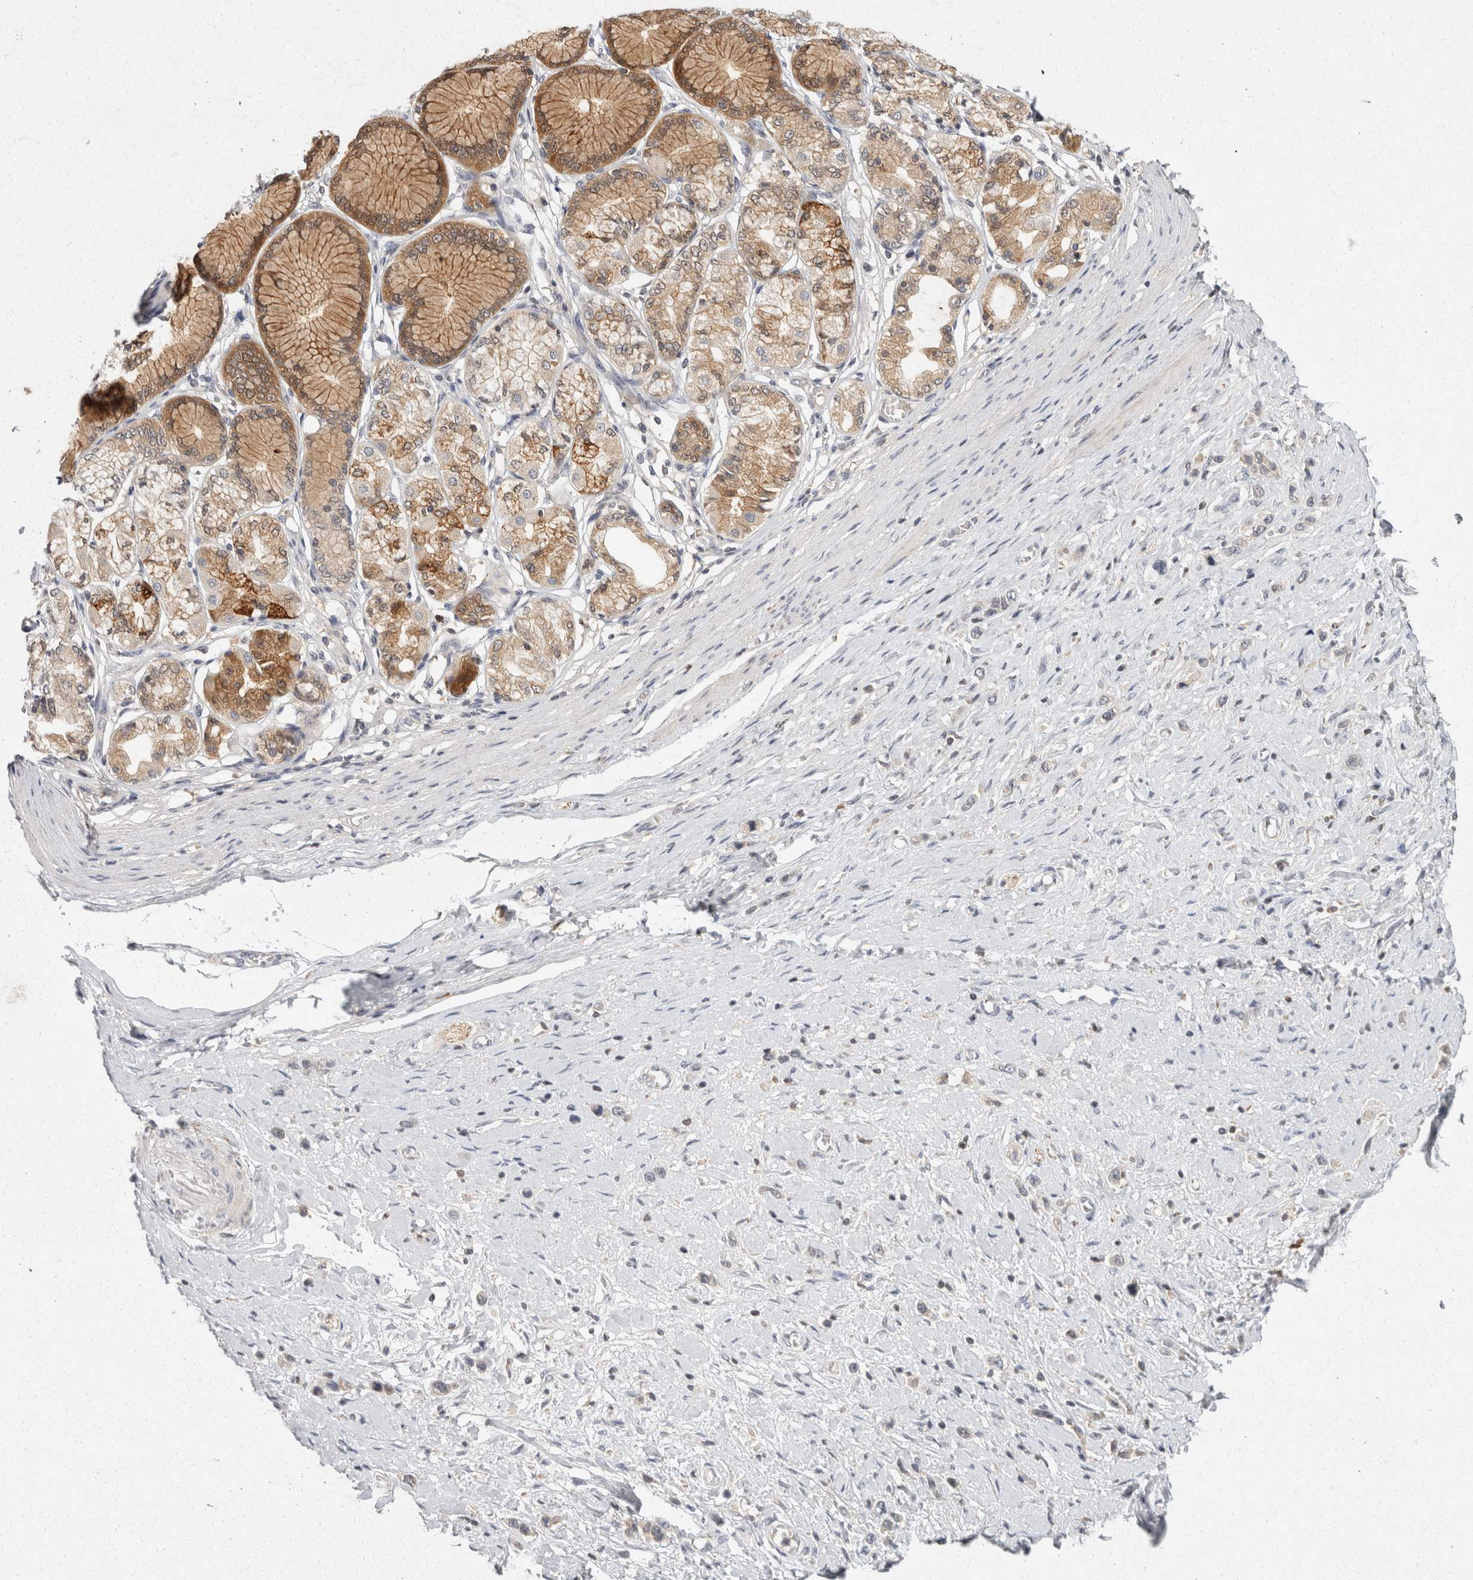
{"staining": {"intensity": "negative", "quantity": "none", "location": "none"}, "tissue": "stomach cancer", "cell_type": "Tumor cells", "image_type": "cancer", "snomed": [{"axis": "morphology", "description": "Adenocarcinoma, NOS"}, {"axis": "topography", "description": "Stomach"}], "caption": "This histopathology image is of stomach adenocarcinoma stained with IHC to label a protein in brown with the nuclei are counter-stained blue. There is no expression in tumor cells.", "gene": "ACAT2", "patient": {"sex": "female", "age": 65}}